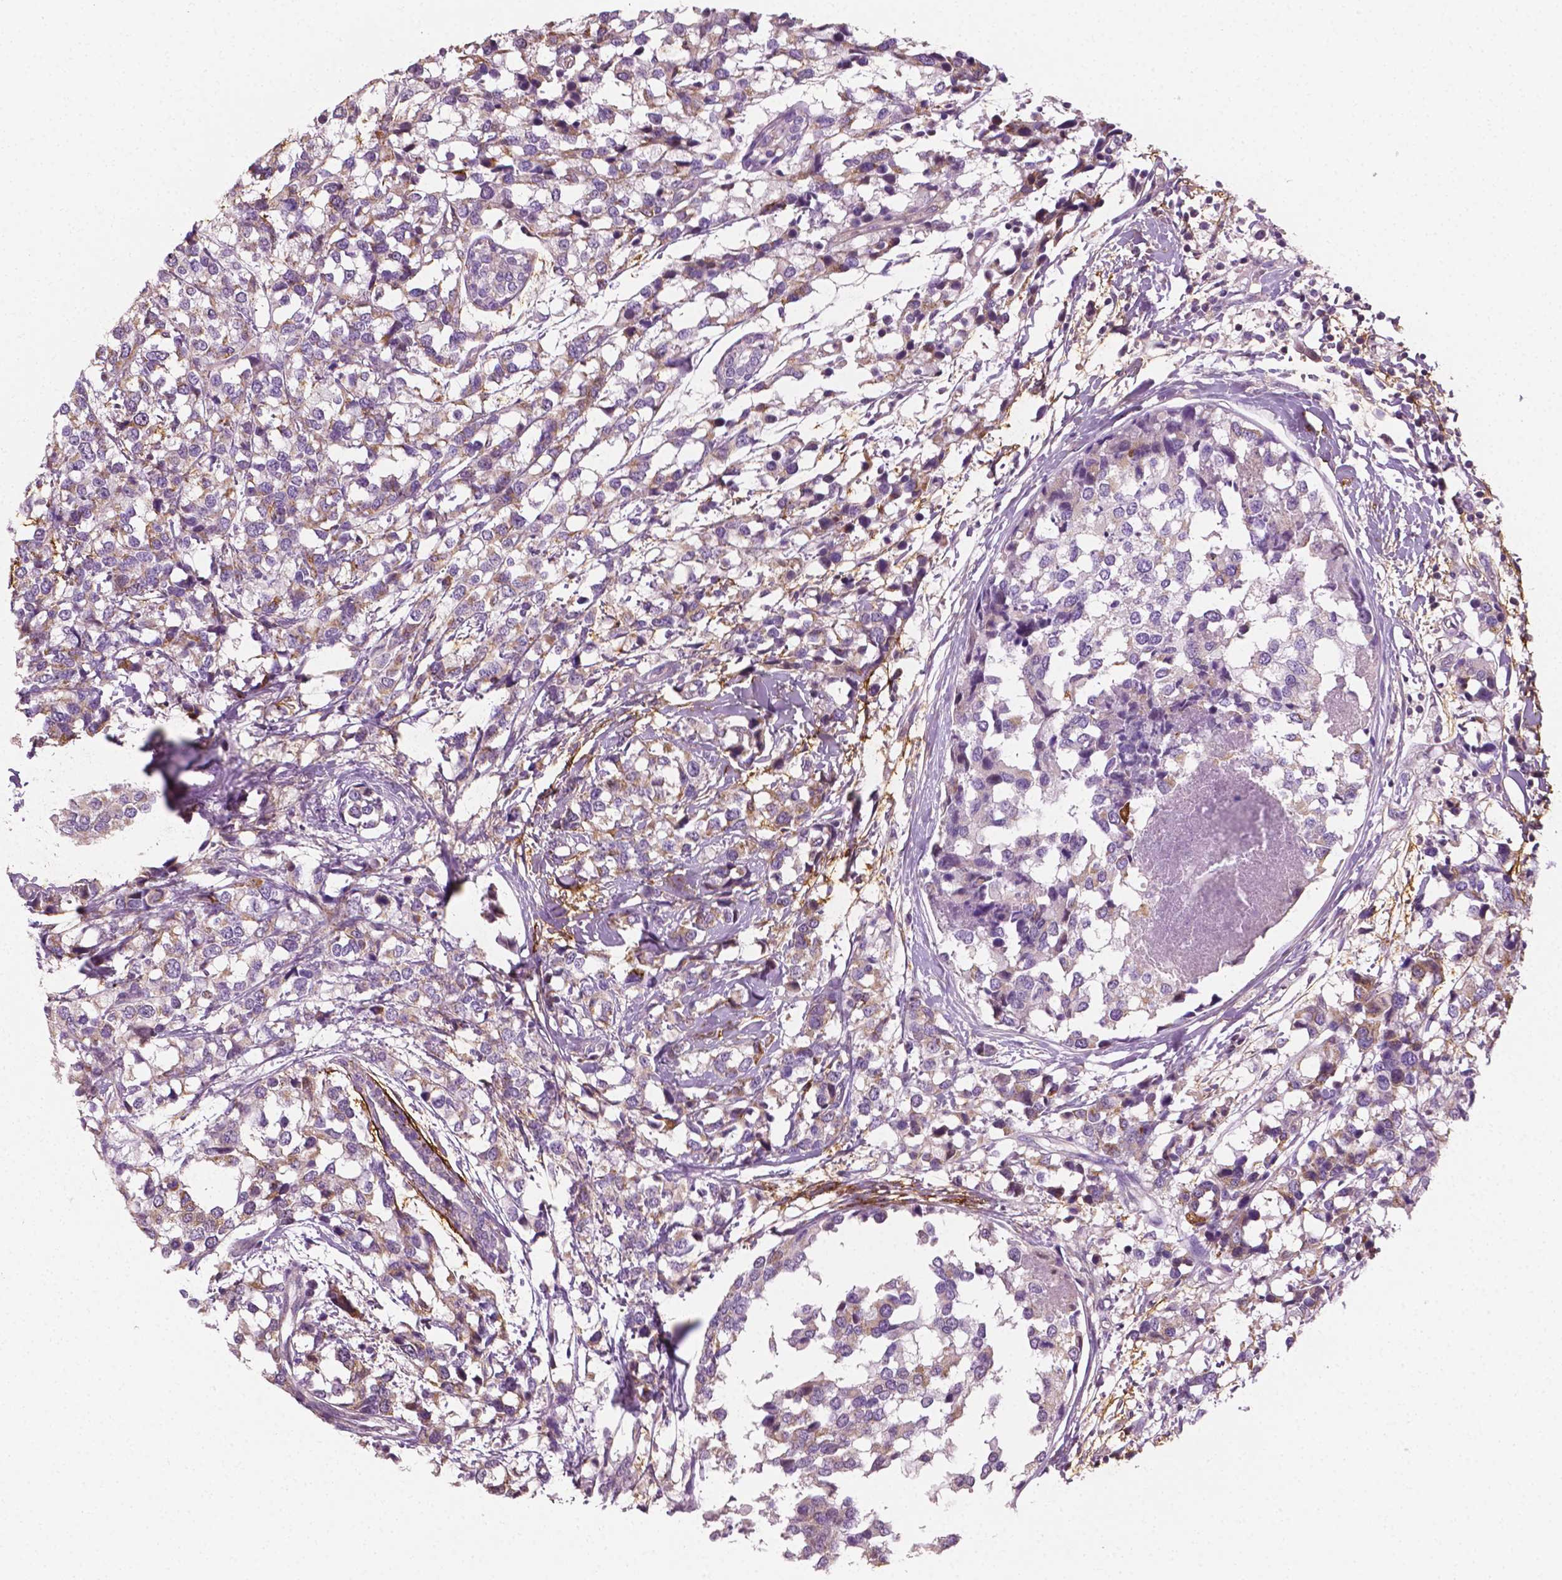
{"staining": {"intensity": "weak", "quantity": "<25%", "location": "cytoplasmic/membranous"}, "tissue": "breast cancer", "cell_type": "Tumor cells", "image_type": "cancer", "snomed": [{"axis": "morphology", "description": "Lobular carcinoma"}, {"axis": "topography", "description": "Breast"}], "caption": "The immunohistochemistry photomicrograph has no significant staining in tumor cells of breast cancer tissue.", "gene": "PTX3", "patient": {"sex": "female", "age": 59}}